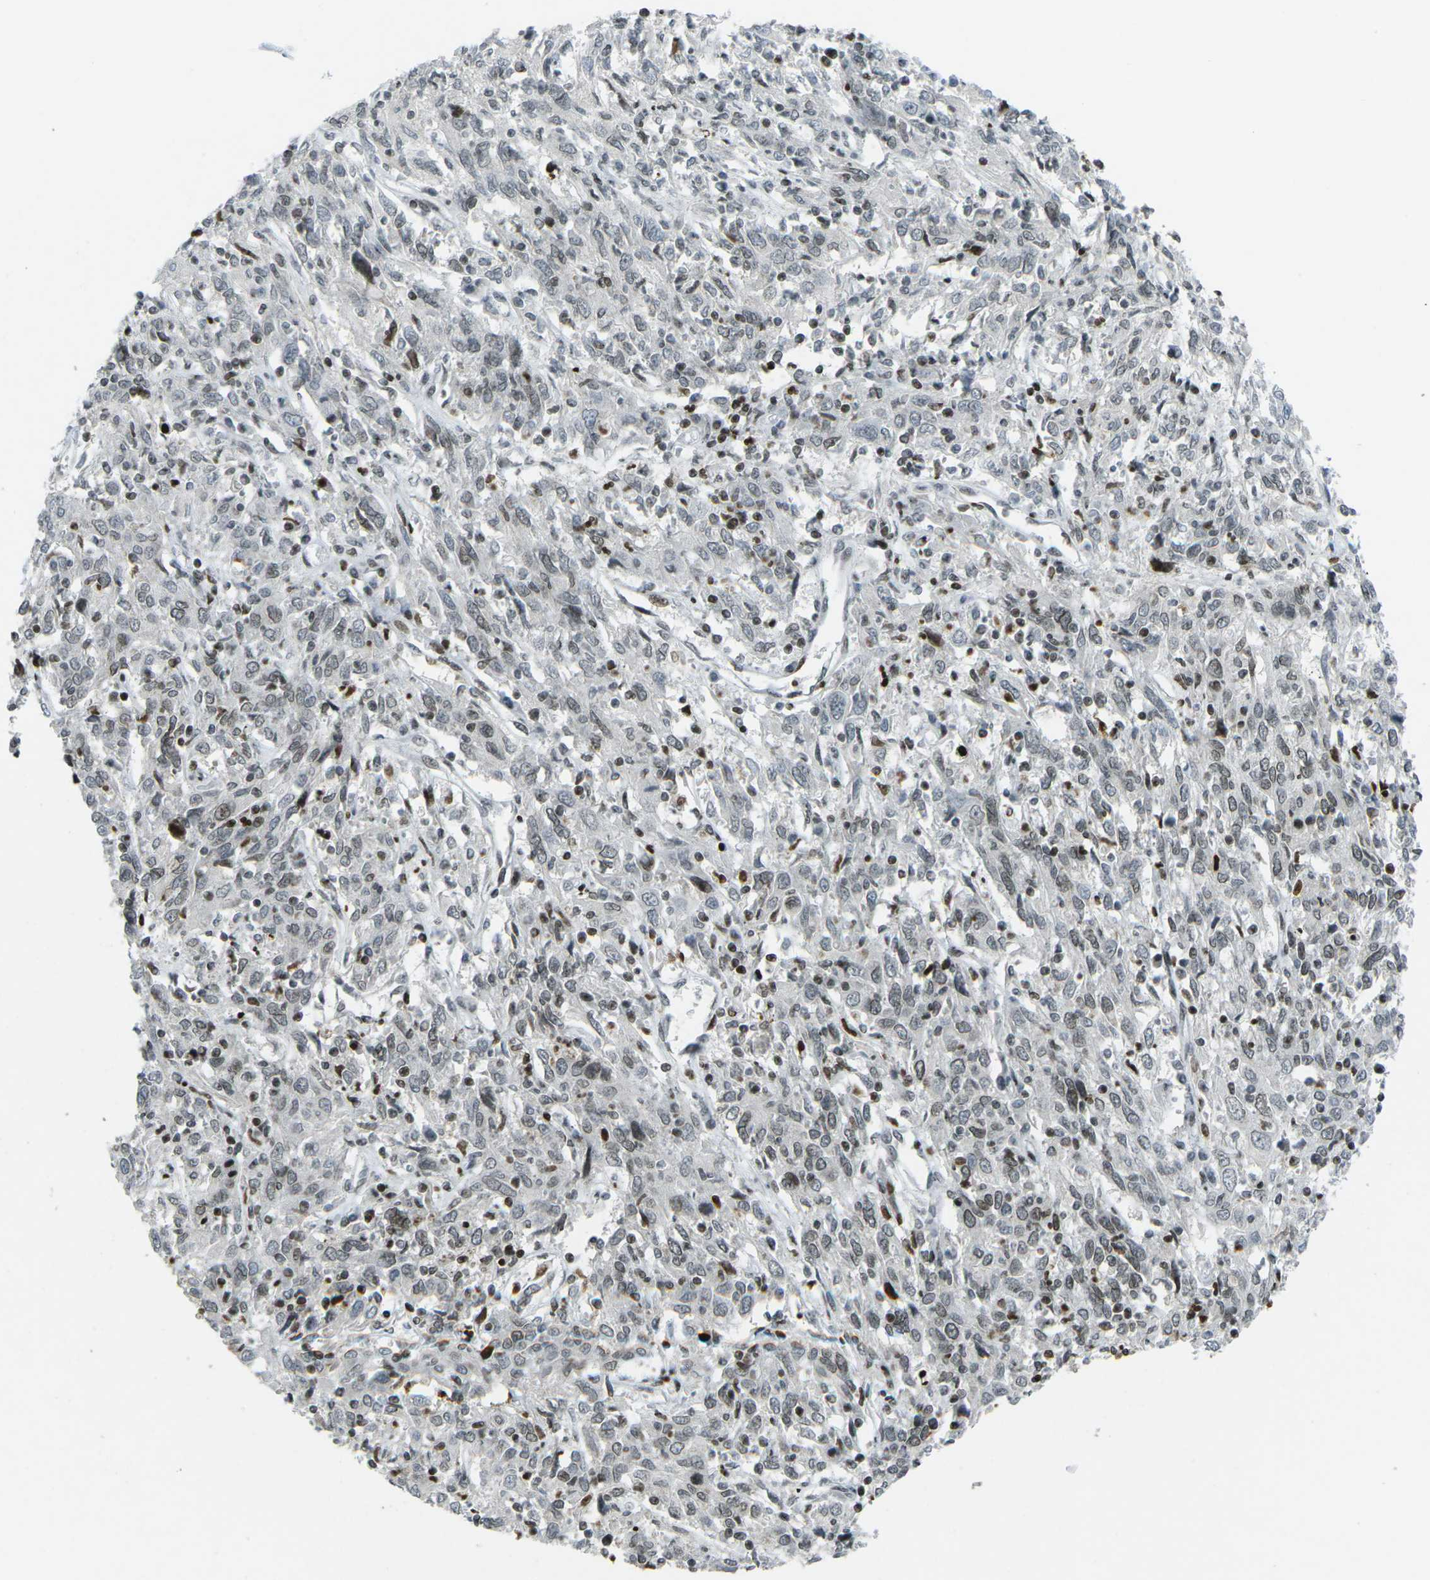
{"staining": {"intensity": "weak", "quantity": "25%-75%", "location": "nuclear"}, "tissue": "cervical cancer", "cell_type": "Tumor cells", "image_type": "cancer", "snomed": [{"axis": "morphology", "description": "Squamous cell carcinoma, NOS"}, {"axis": "topography", "description": "Cervix"}], "caption": "Tumor cells reveal weak nuclear expression in approximately 25%-75% of cells in cervical squamous cell carcinoma.", "gene": "EME1", "patient": {"sex": "female", "age": 46}}